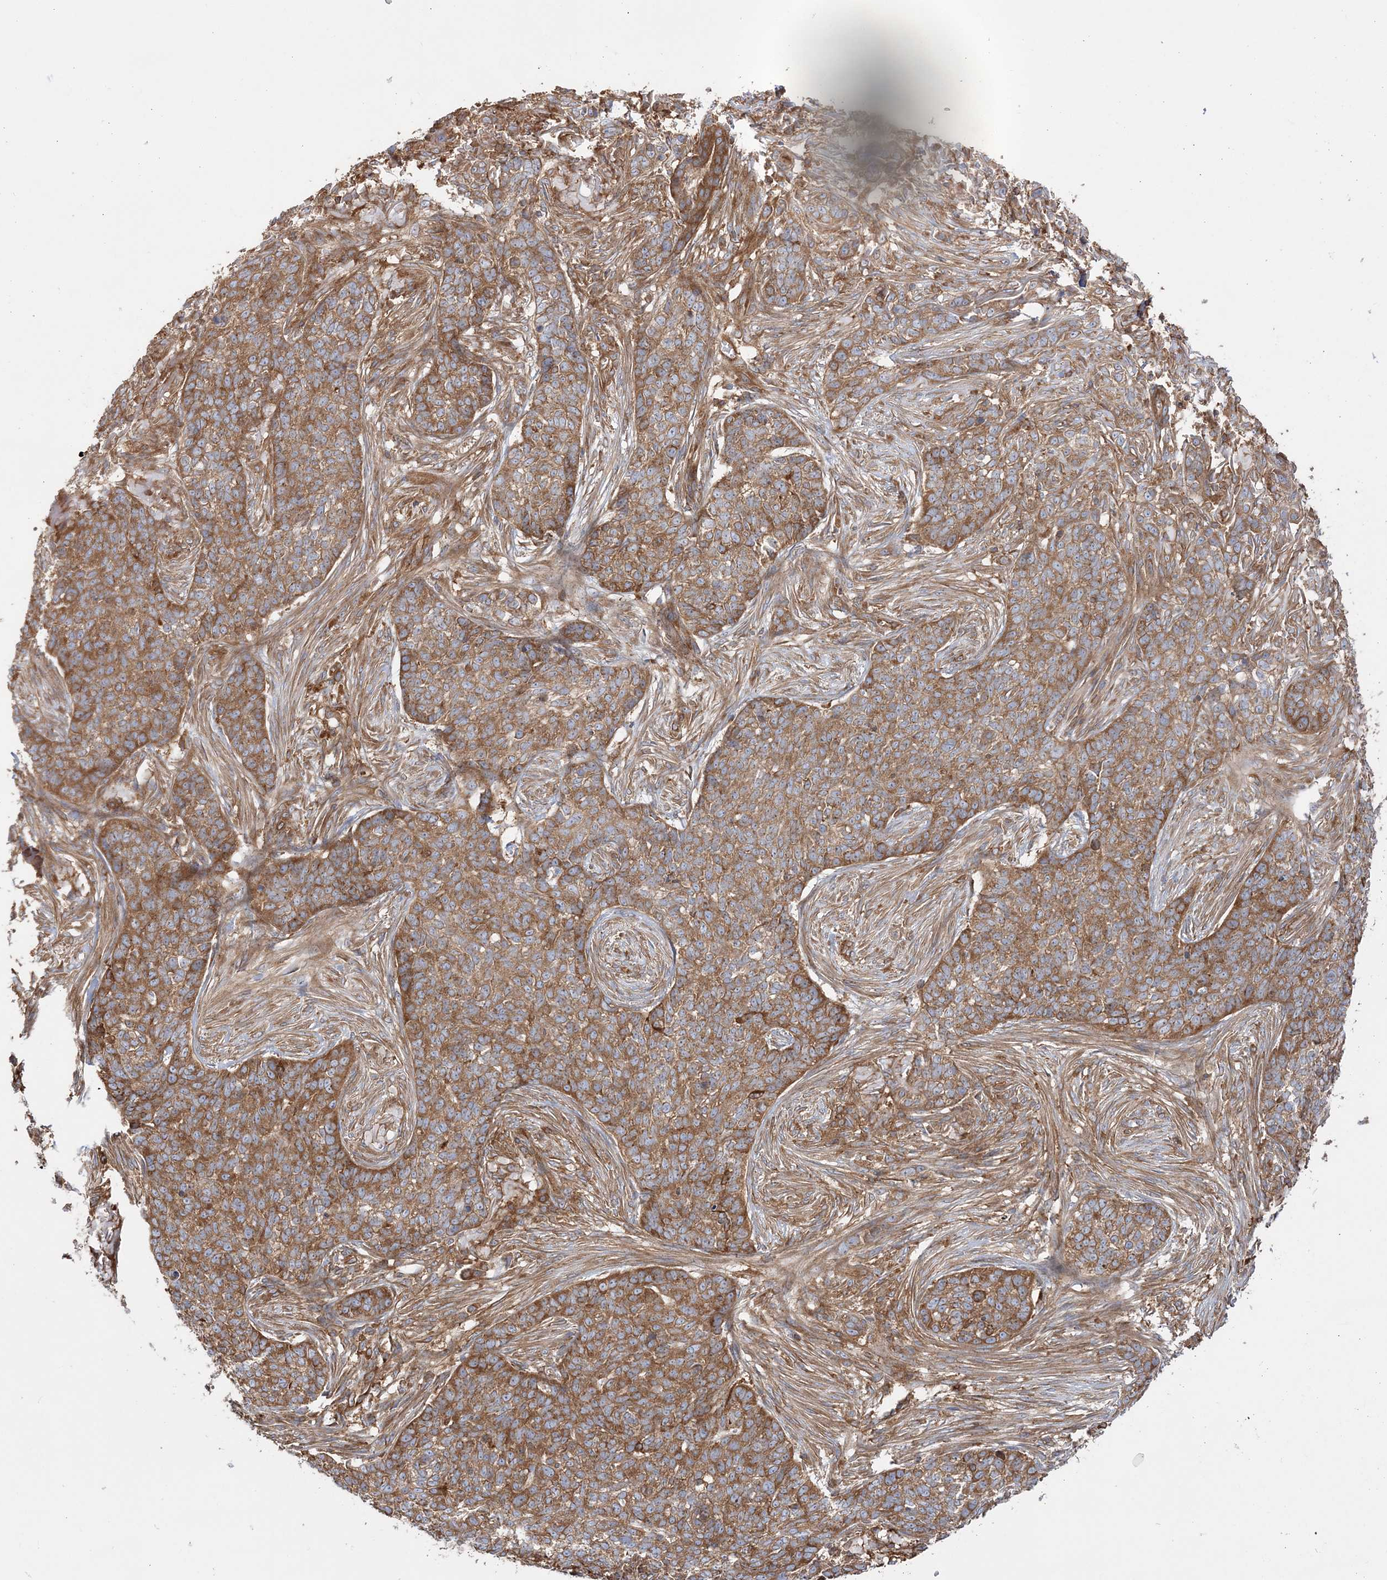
{"staining": {"intensity": "moderate", "quantity": ">75%", "location": "cytoplasmic/membranous"}, "tissue": "skin cancer", "cell_type": "Tumor cells", "image_type": "cancer", "snomed": [{"axis": "morphology", "description": "Basal cell carcinoma"}, {"axis": "topography", "description": "Skin"}], "caption": "DAB (3,3'-diaminobenzidine) immunohistochemical staining of human skin cancer (basal cell carcinoma) demonstrates moderate cytoplasmic/membranous protein positivity in about >75% of tumor cells.", "gene": "TBC1D5", "patient": {"sex": "male", "age": 85}}